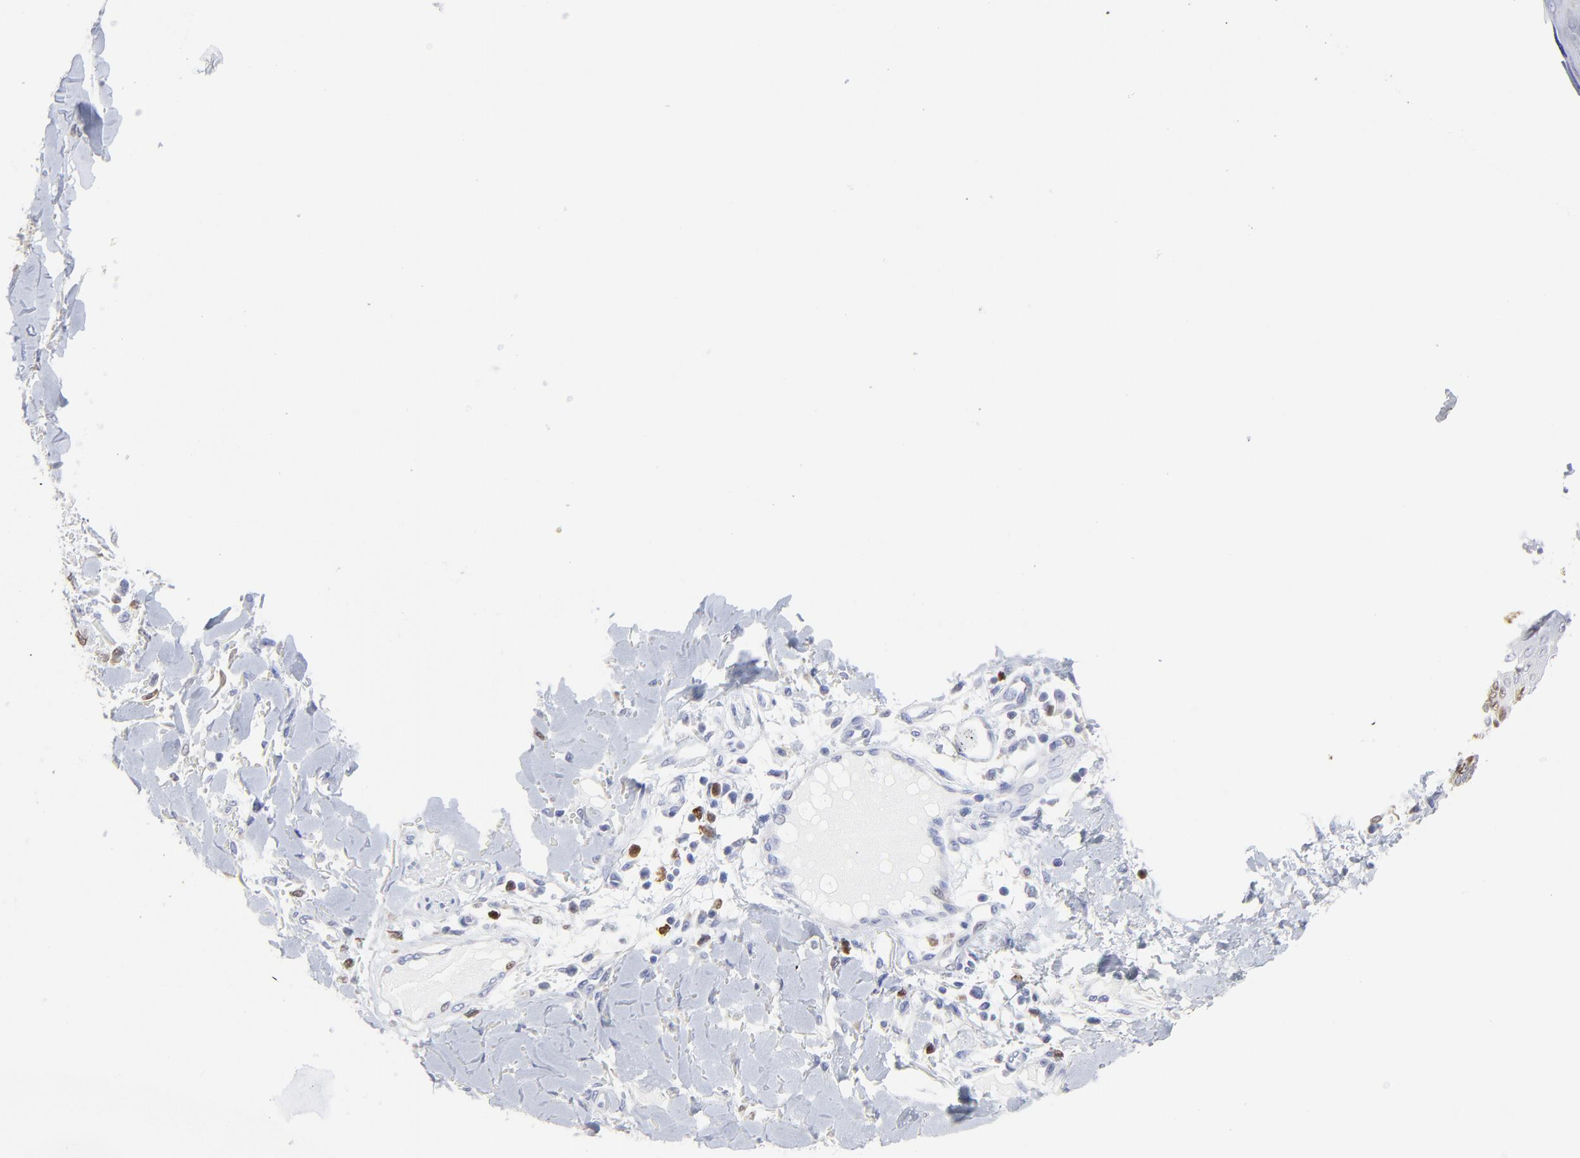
{"staining": {"intensity": "moderate", "quantity": "<25%", "location": "cytoplasmic/membranous"}, "tissue": "skin cancer", "cell_type": "Tumor cells", "image_type": "cancer", "snomed": [{"axis": "morphology", "description": "Squamous cell carcinoma, NOS"}, {"axis": "topography", "description": "Skin"}], "caption": "High-power microscopy captured an IHC image of skin squamous cell carcinoma, revealing moderate cytoplasmic/membranous positivity in approximately <25% of tumor cells.", "gene": "NCAPH", "patient": {"sex": "female", "age": 59}}